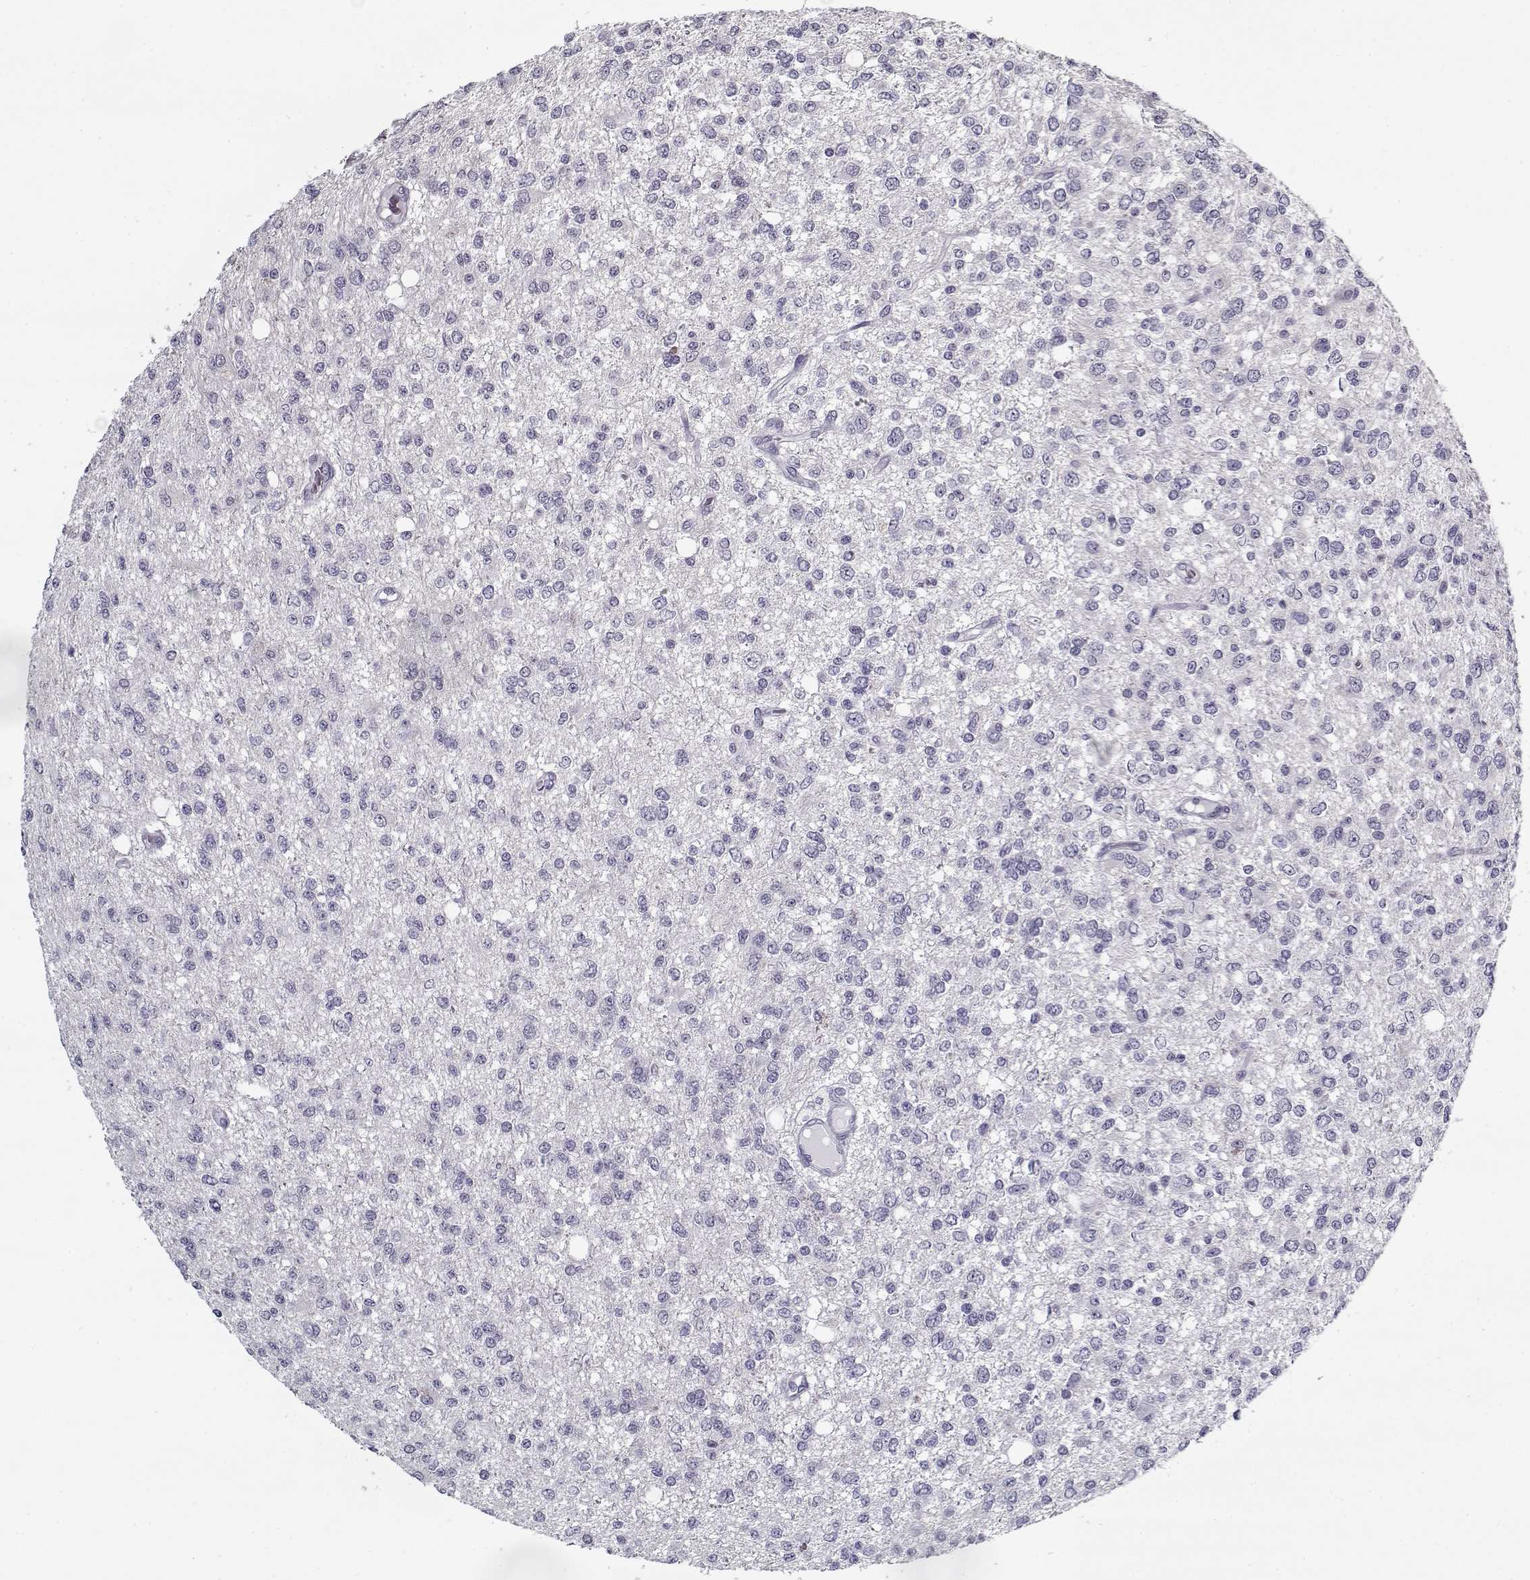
{"staining": {"intensity": "negative", "quantity": "none", "location": "none"}, "tissue": "glioma", "cell_type": "Tumor cells", "image_type": "cancer", "snomed": [{"axis": "morphology", "description": "Glioma, malignant, Low grade"}, {"axis": "topography", "description": "Brain"}], "caption": "High power microscopy photomicrograph of an immunohistochemistry (IHC) histopathology image of malignant glioma (low-grade), revealing no significant expression in tumor cells.", "gene": "RNF32", "patient": {"sex": "male", "age": 67}}